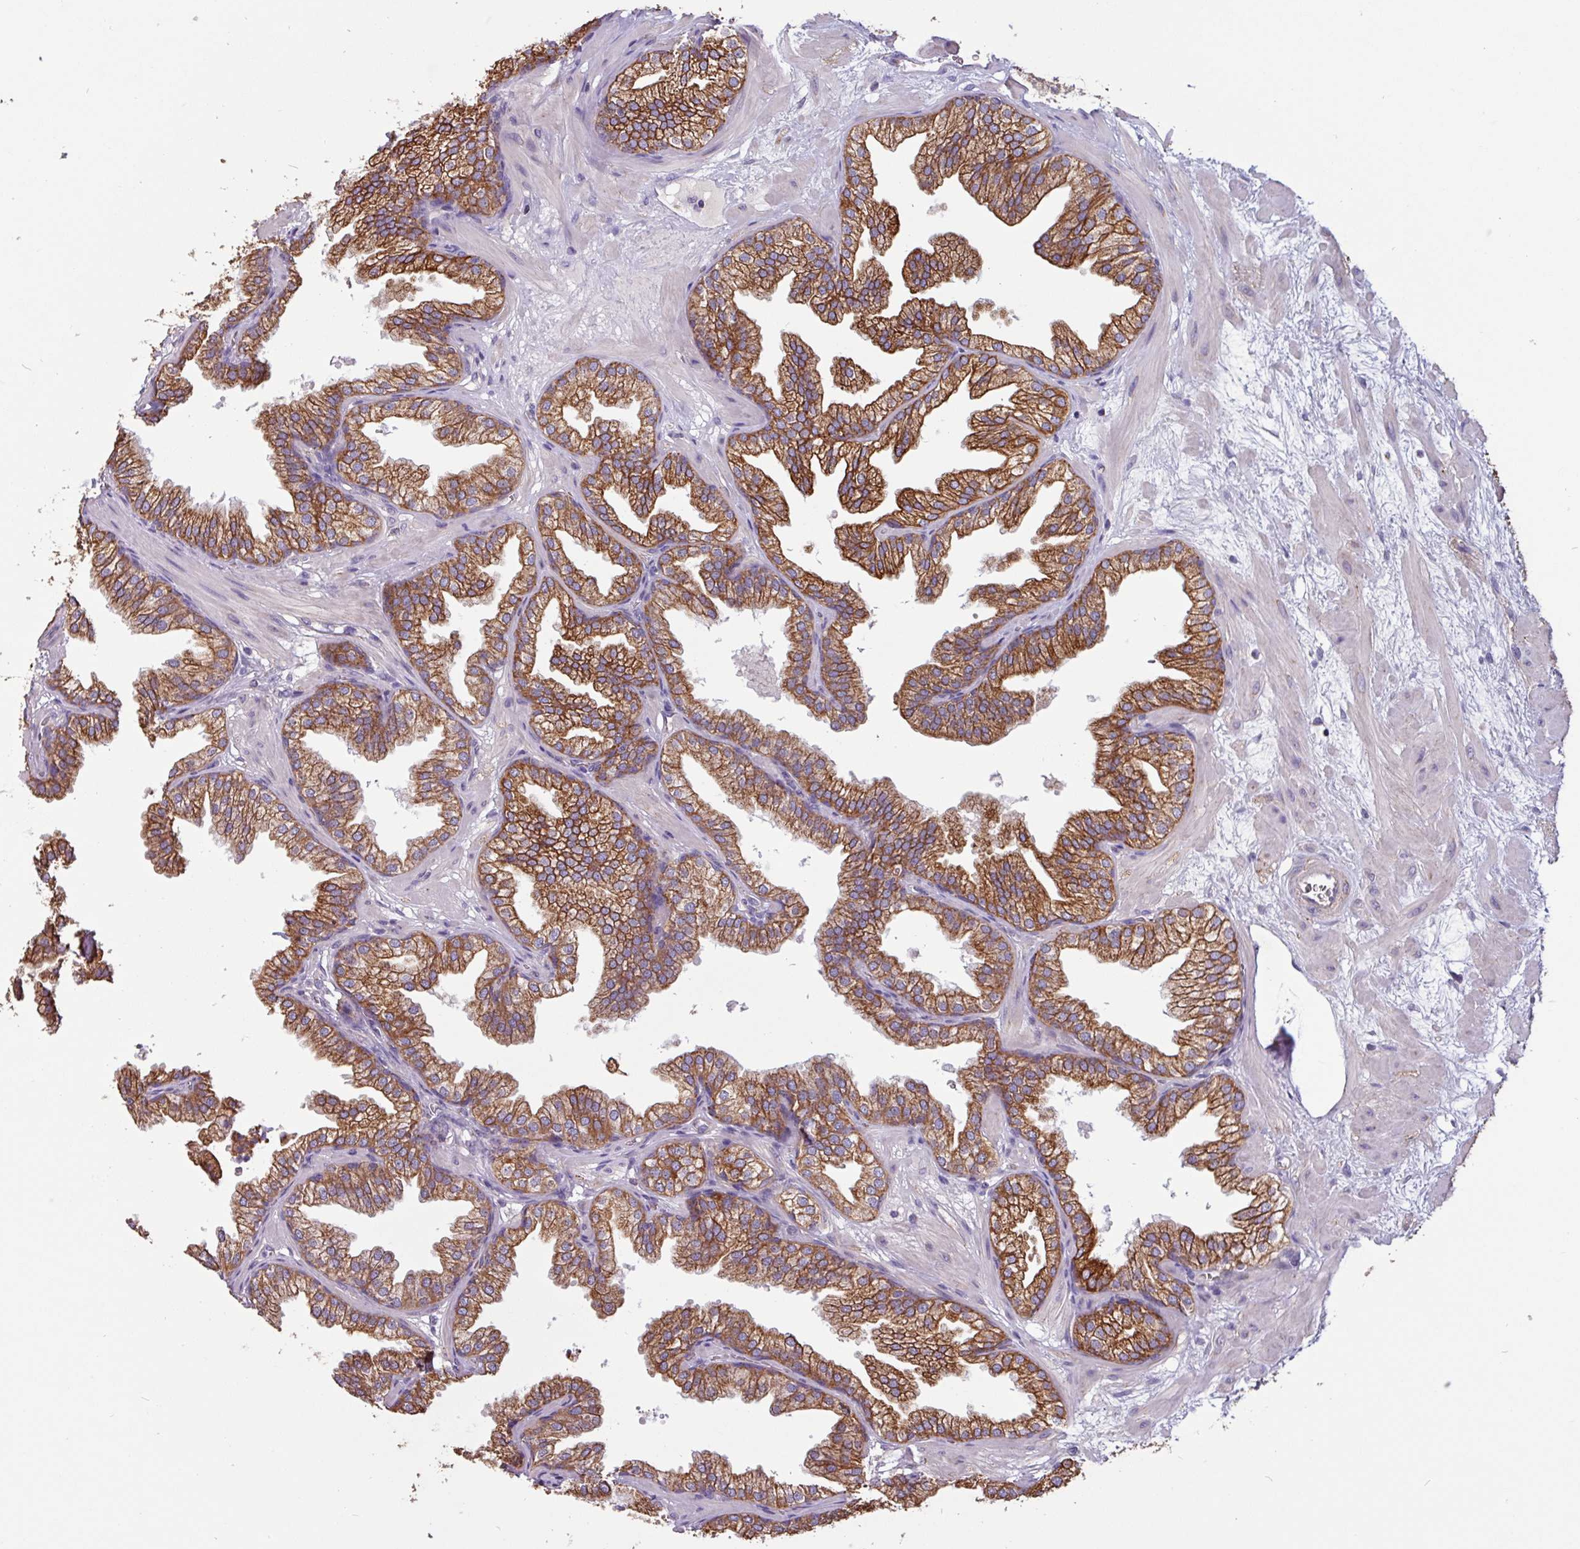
{"staining": {"intensity": "strong", "quantity": ">75%", "location": "cytoplasmic/membranous"}, "tissue": "prostate", "cell_type": "Glandular cells", "image_type": "normal", "snomed": [{"axis": "morphology", "description": "Normal tissue, NOS"}, {"axis": "topography", "description": "Prostate"}], "caption": "Protein staining of unremarkable prostate shows strong cytoplasmic/membranous expression in about >75% of glandular cells.", "gene": "CAMK1", "patient": {"sex": "male", "age": 37}}